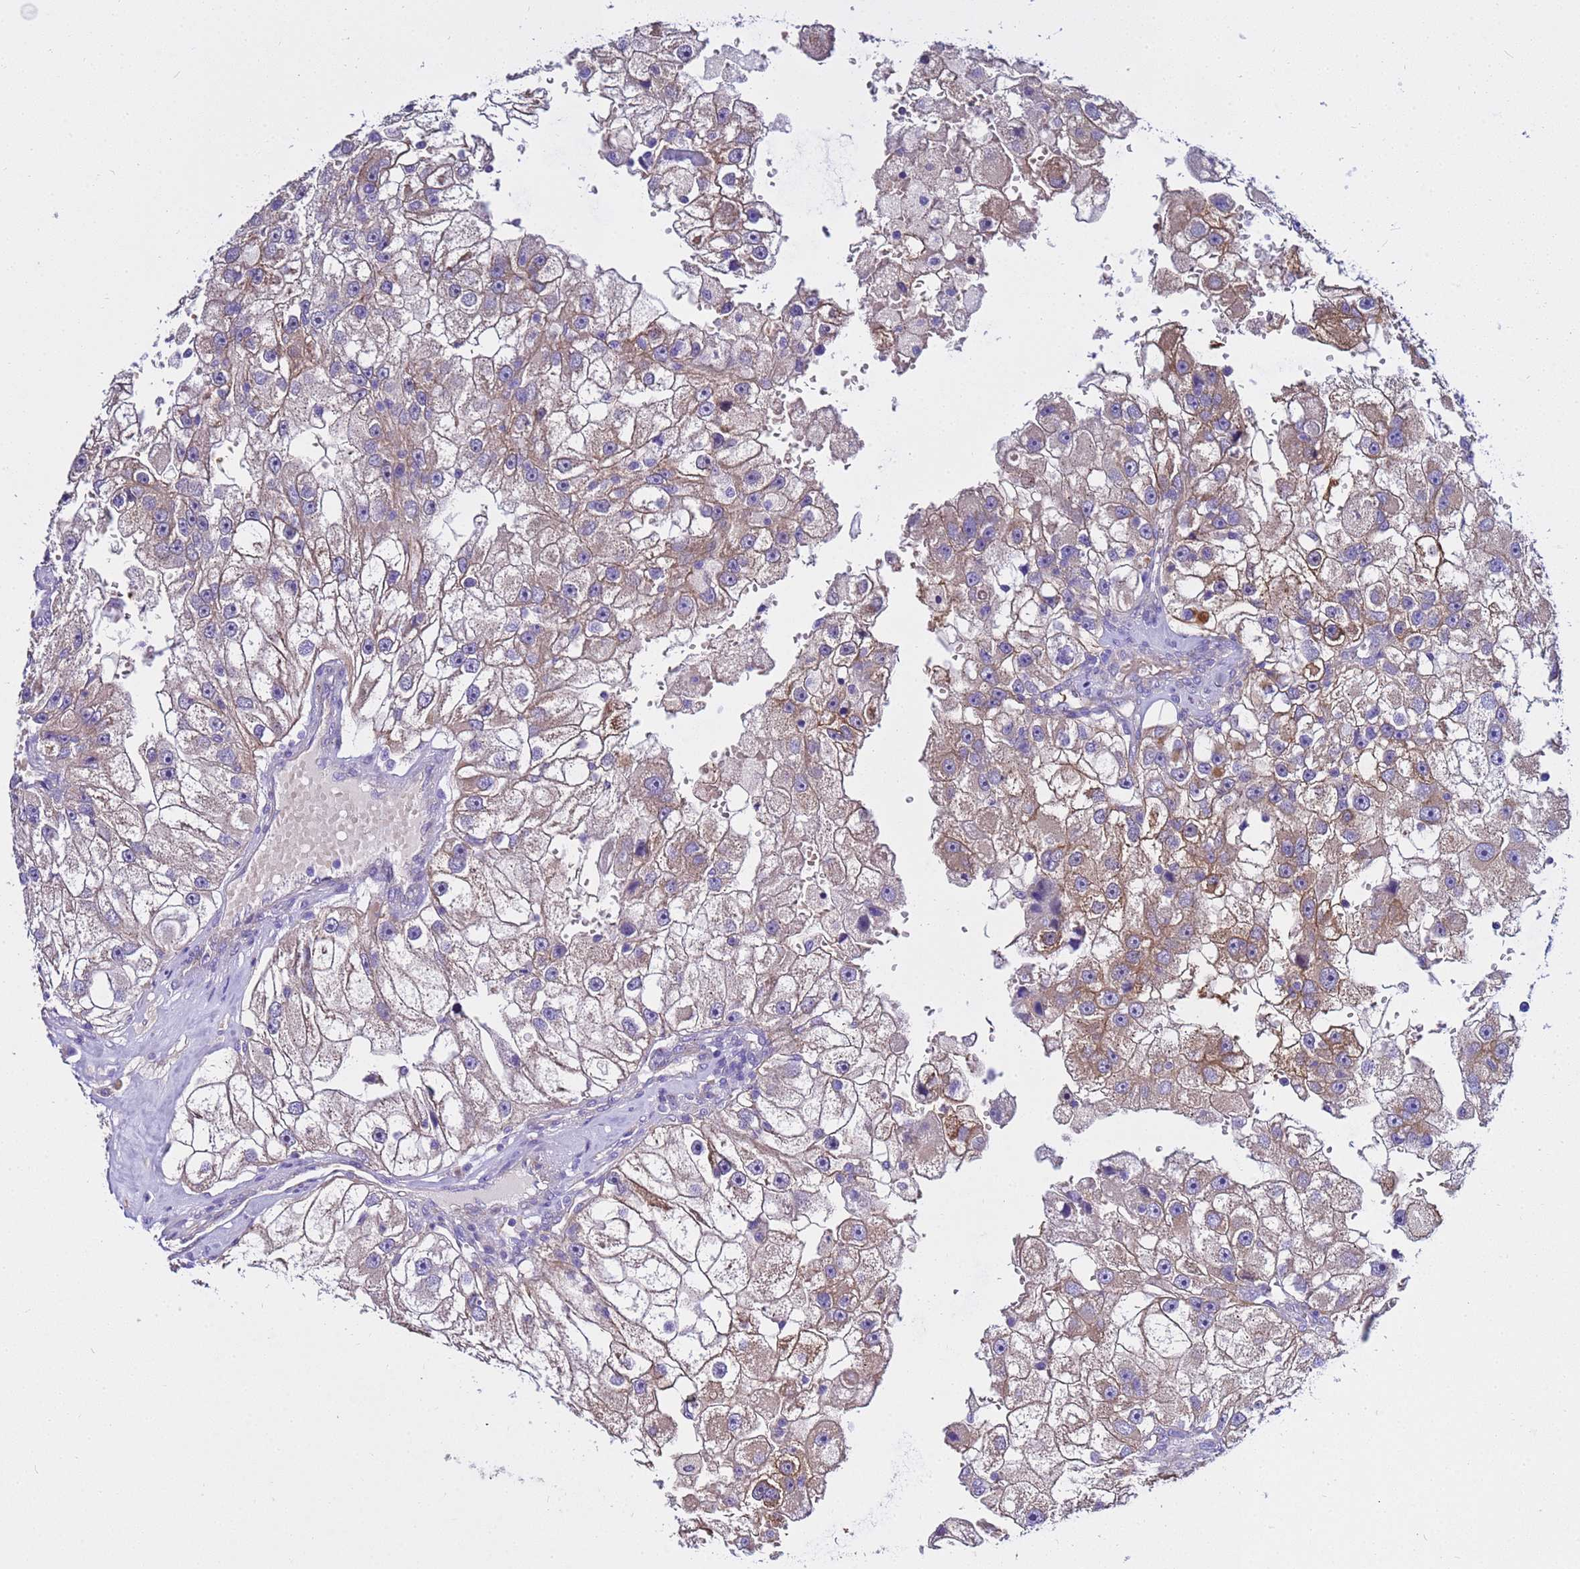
{"staining": {"intensity": "weak", "quantity": "25%-75%", "location": "cytoplasmic/membranous"}, "tissue": "renal cancer", "cell_type": "Tumor cells", "image_type": "cancer", "snomed": [{"axis": "morphology", "description": "Adenocarcinoma, NOS"}, {"axis": "topography", "description": "Kidney"}], "caption": "The immunohistochemical stain shows weak cytoplasmic/membranous expression in tumor cells of renal adenocarcinoma tissue.", "gene": "USP18", "patient": {"sex": "male", "age": 63}}